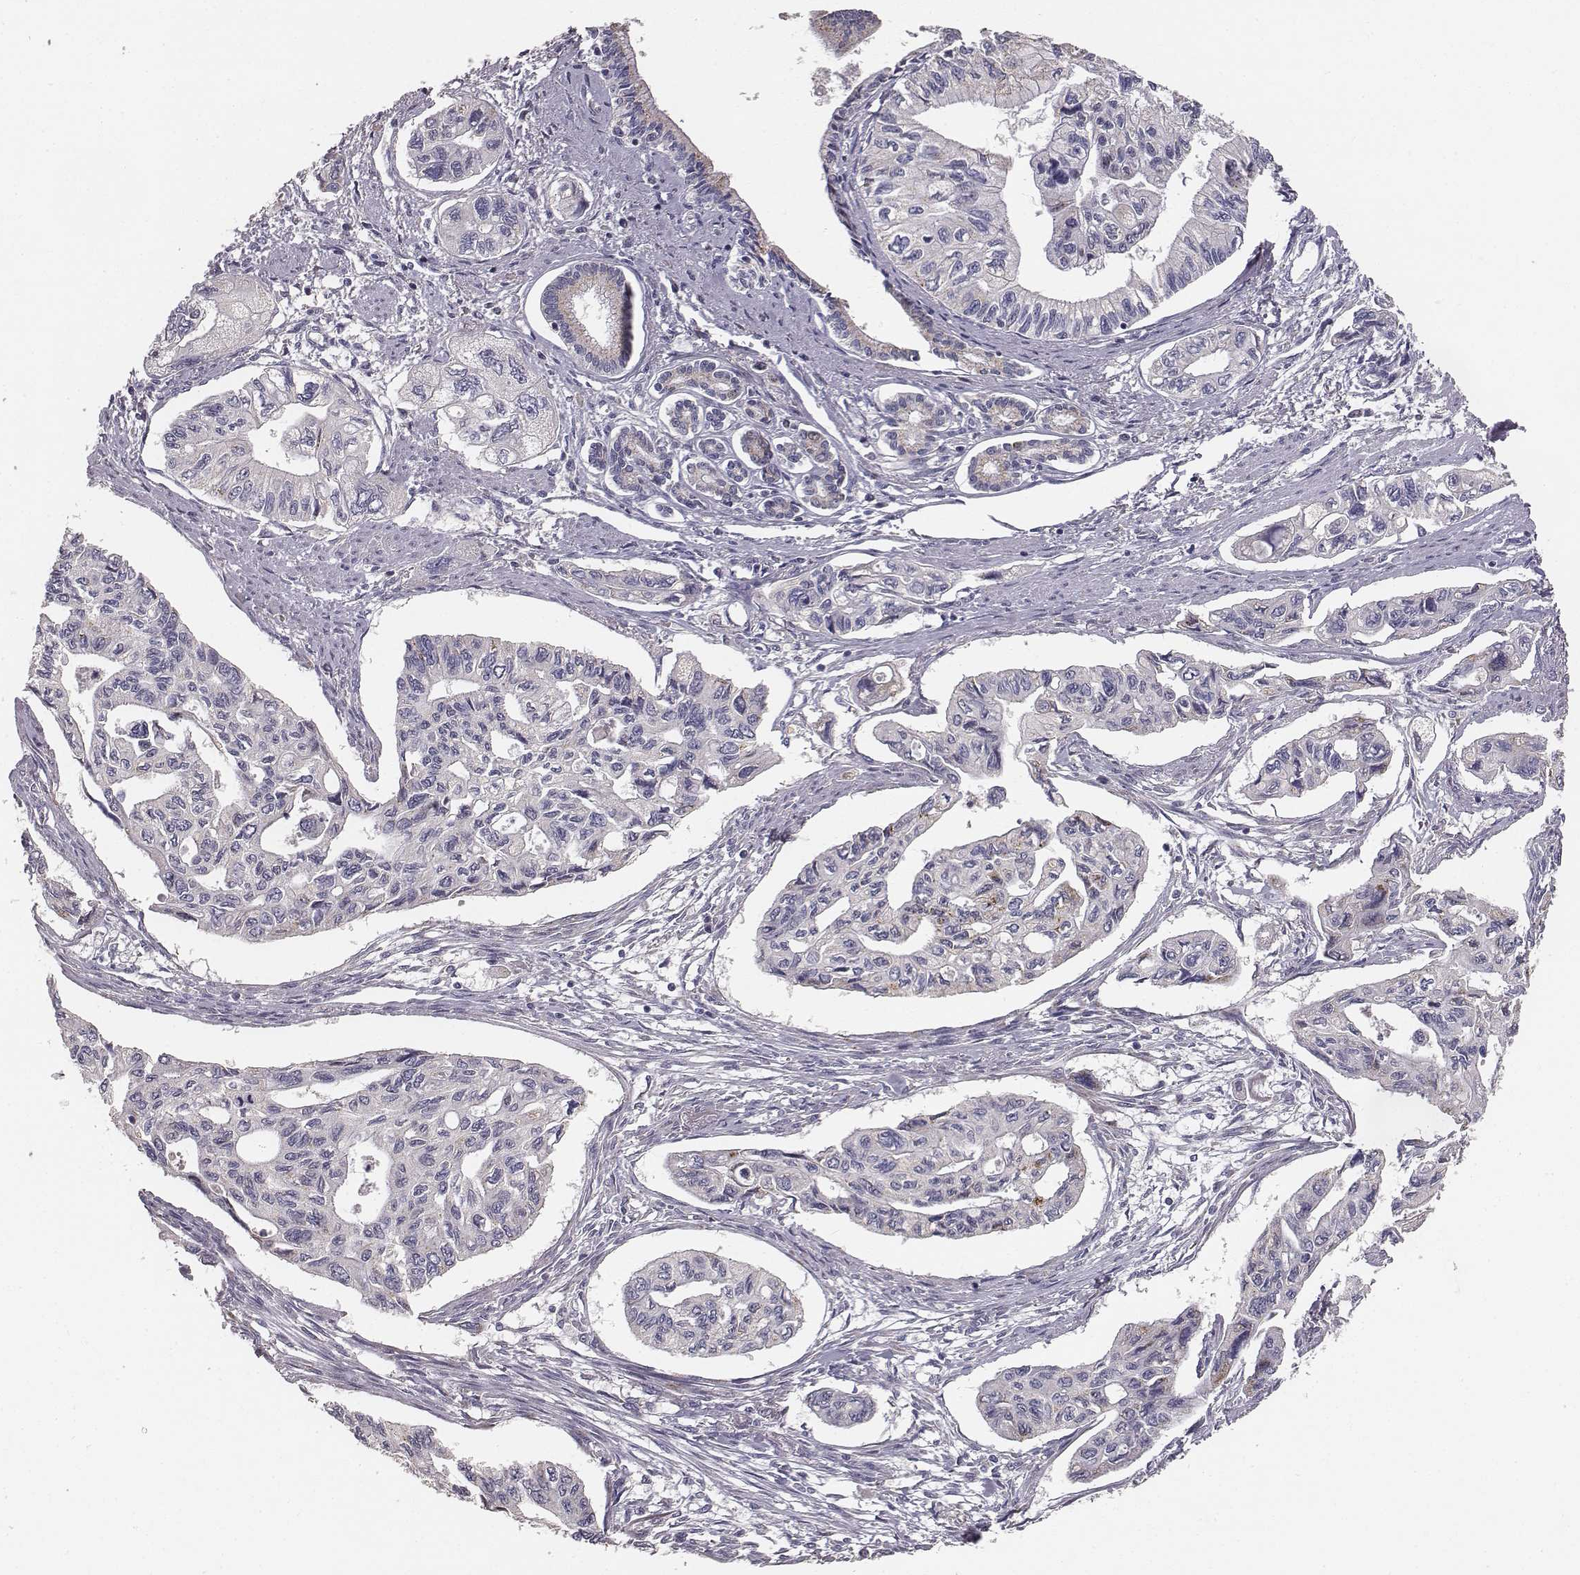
{"staining": {"intensity": "negative", "quantity": "none", "location": "none"}, "tissue": "pancreatic cancer", "cell_type": "Tumor cells", "image_type": "cancer", "snomed": [{"axis": "morphology", "description": "Adenocarcinoma, NOS"}, {"axis": "topography", "description": "Pancreas"}], "caption": "Immunohistochemical staining of adenocarcinoma (pancreatic) demonstrates no significant staining in tumor cells.", "gene": "ABCD3", "patient": {"sex": "female", "age": 76}}